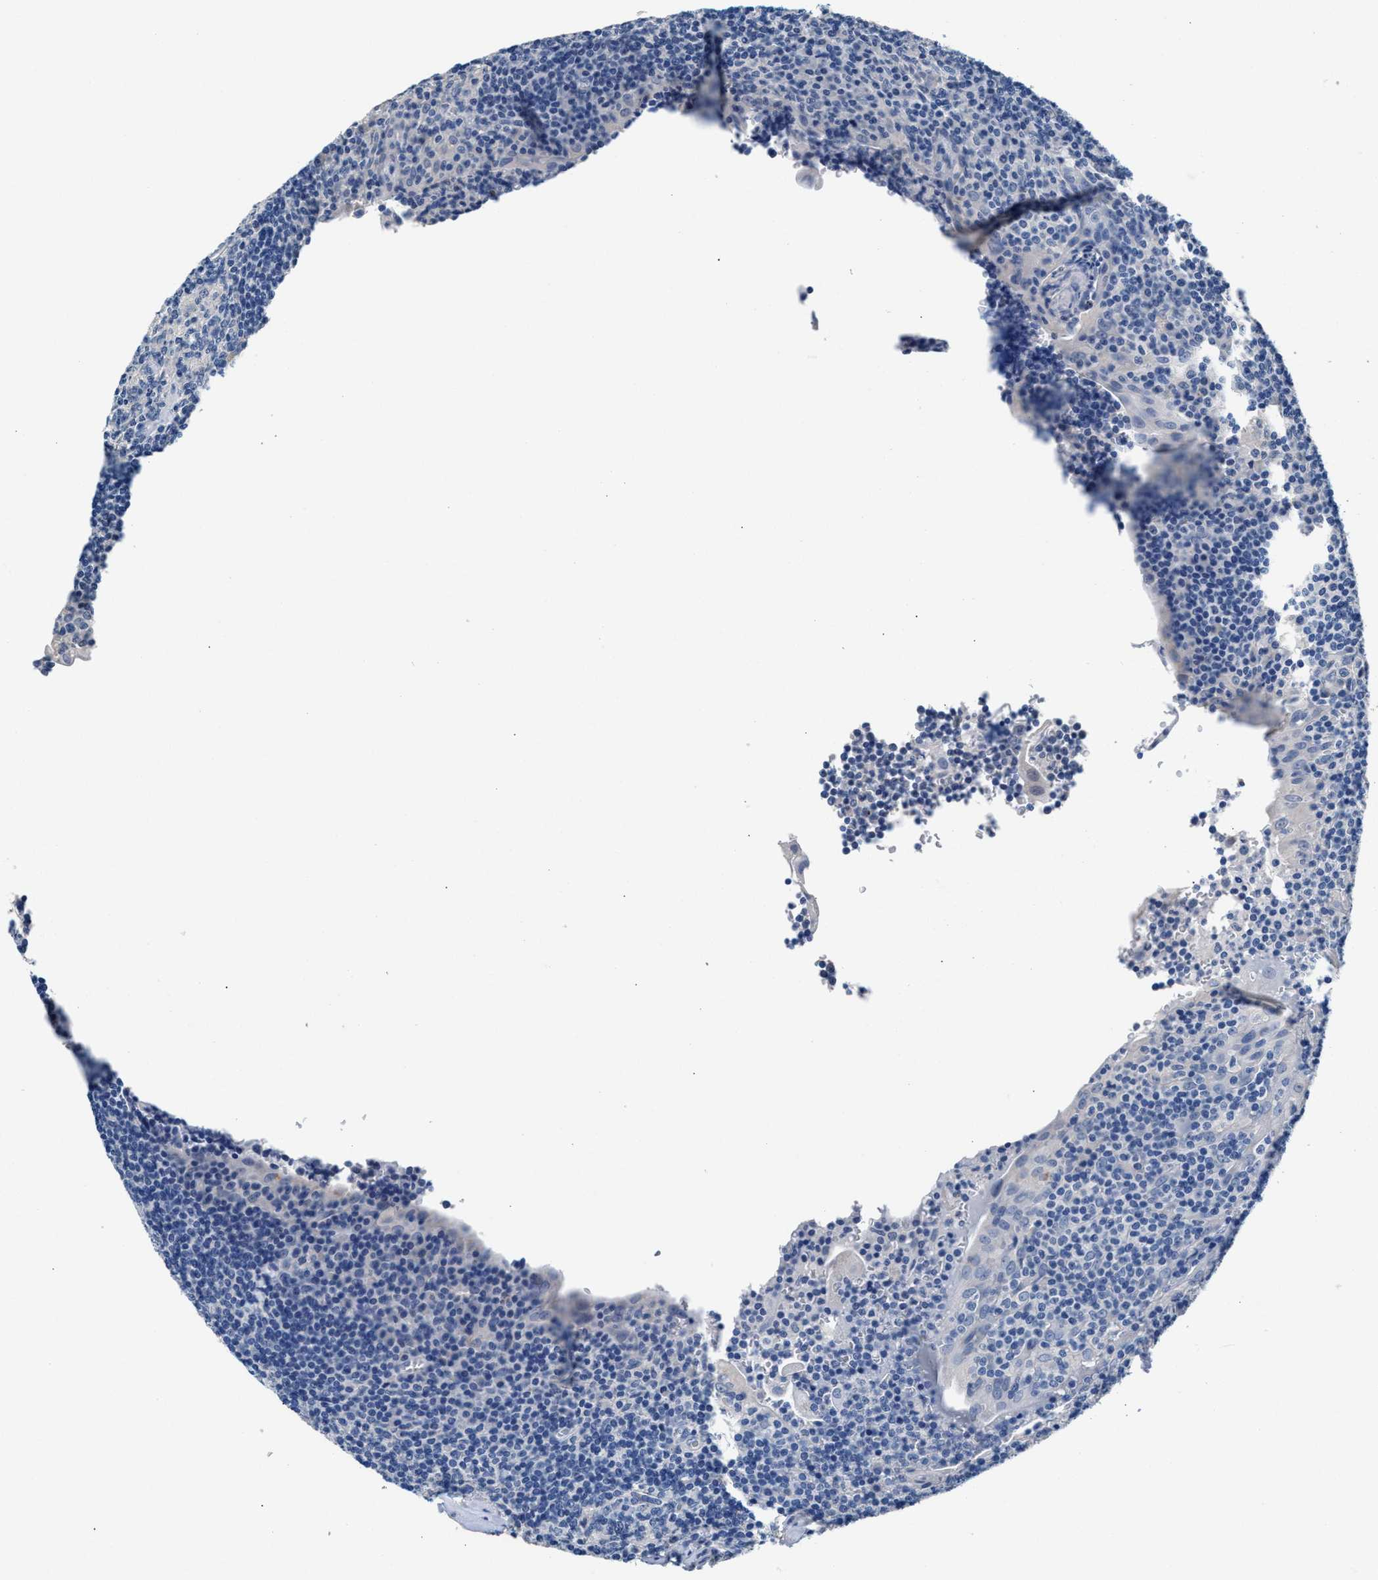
{"staining": {"intensity": "negative", "quantity": "none", "location": "none"}, "tissue": "tonsil", "cell_type": "Germinal center cells", "image_type": "normal", "snomed": [{"axis": "morphology", "description": "Normal tissue, NOS"}, {"axis": "topography", "description": "Tonsil"}], "caption": "This is a photomicrograph of IHC staining of unremarkable tonsil, which shows no expression in germinal center cells.", "gene": "GSTM1", "patient": {"sex": "male", "age": 37}}